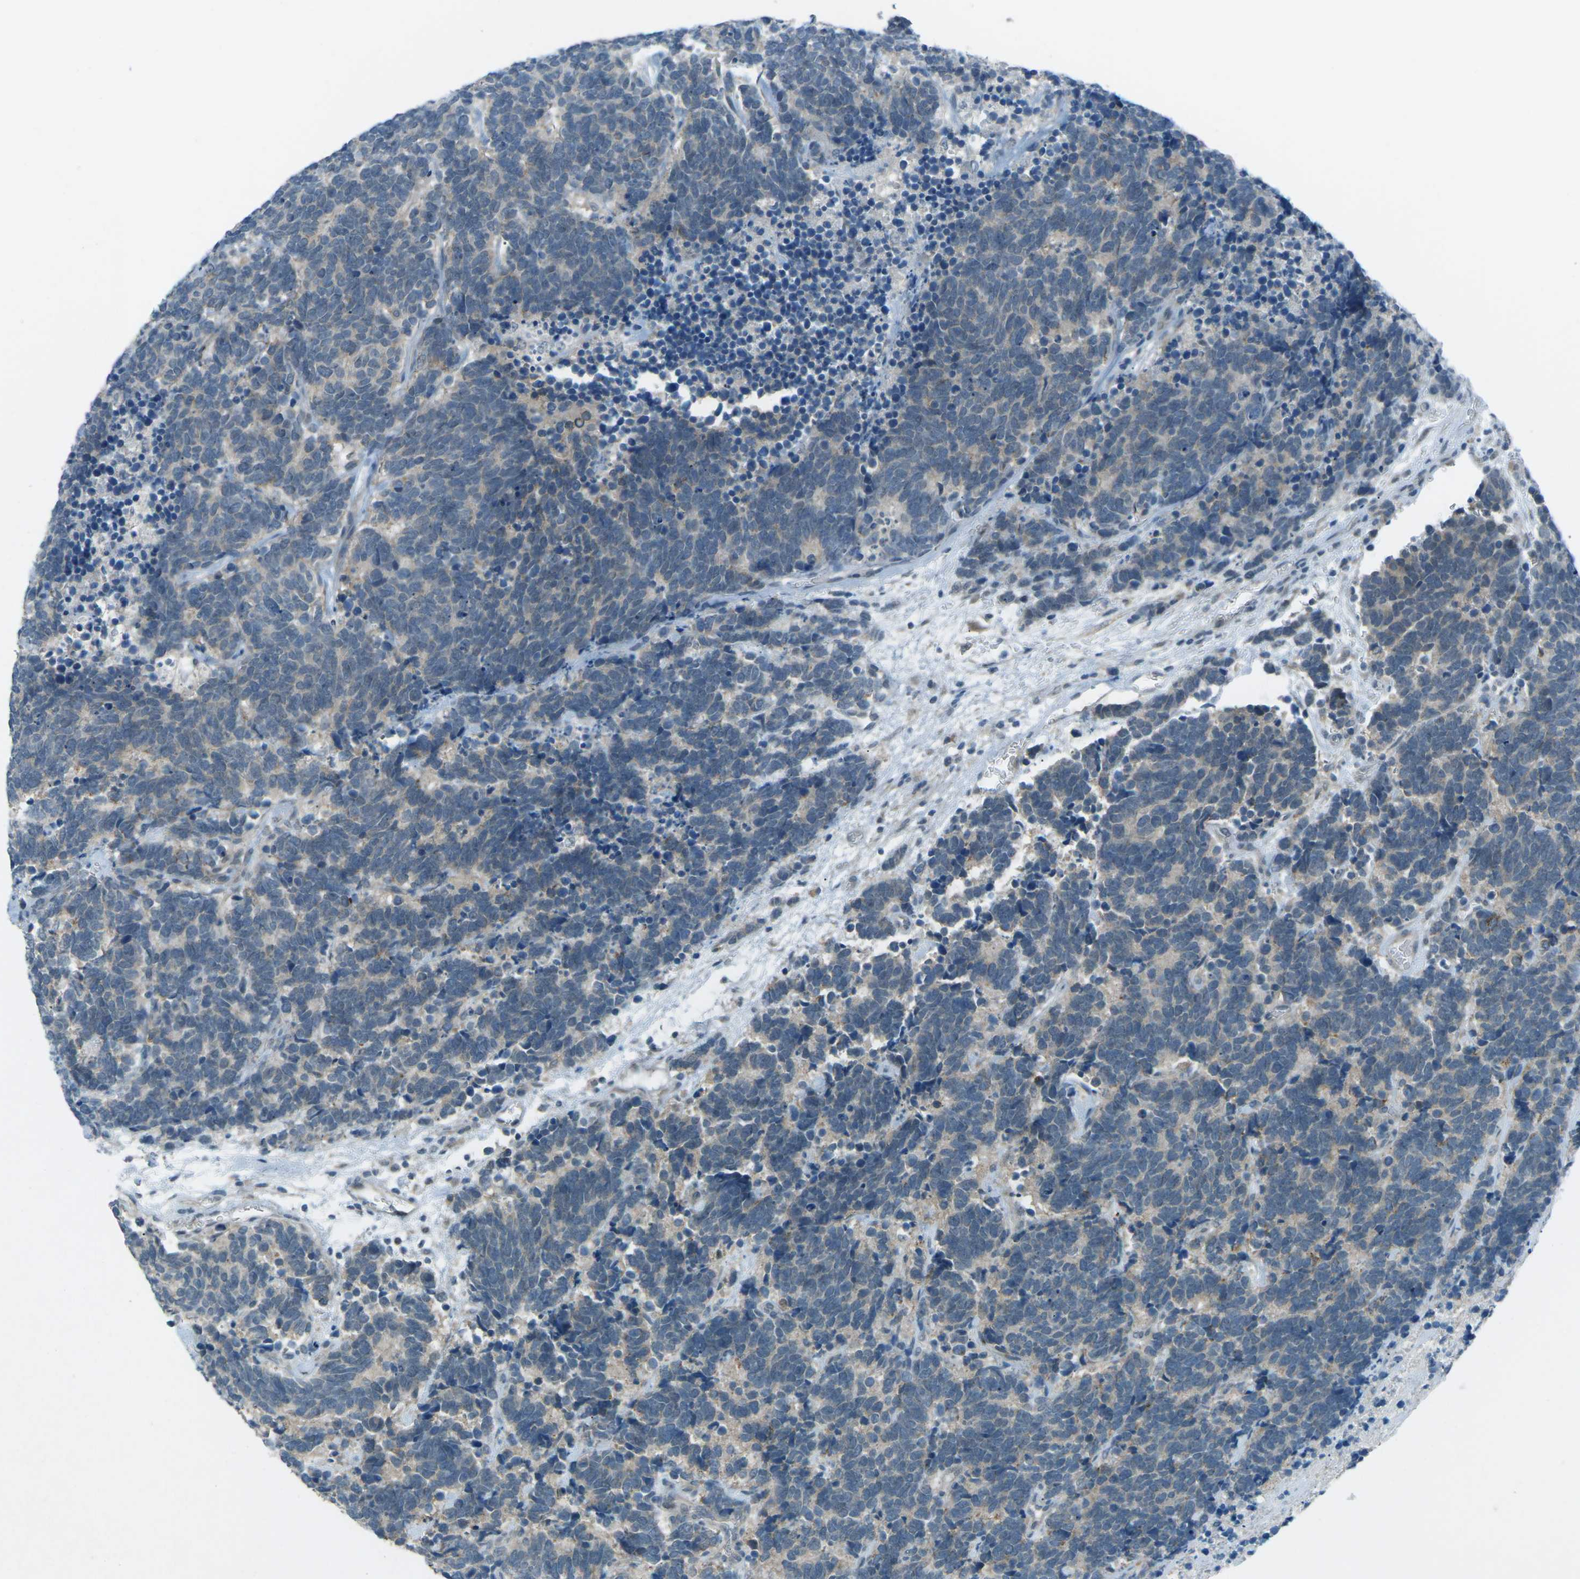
{"staining": {"intensity": "weak", "quantity": "<25%", "location": "cytoplasmic/membranous"}, "tissue": "carcinoid", "cell_type": "Tumor cells", "image_type": "cancer", "snomed": [{"axis": "morphology", "description": "Carcinoma, NOS"}, {"axis": "morphology", "description": "Carcinoid, malignant, NOS"}, {"axis": "topography", "description": "Urinary bladder"}], "caption": "Human carcinoid stained for a protein using IHC displays no staining in tumor cells.", "gene": "PRKCA", "patient": {"sex": "male", "age": 57}}